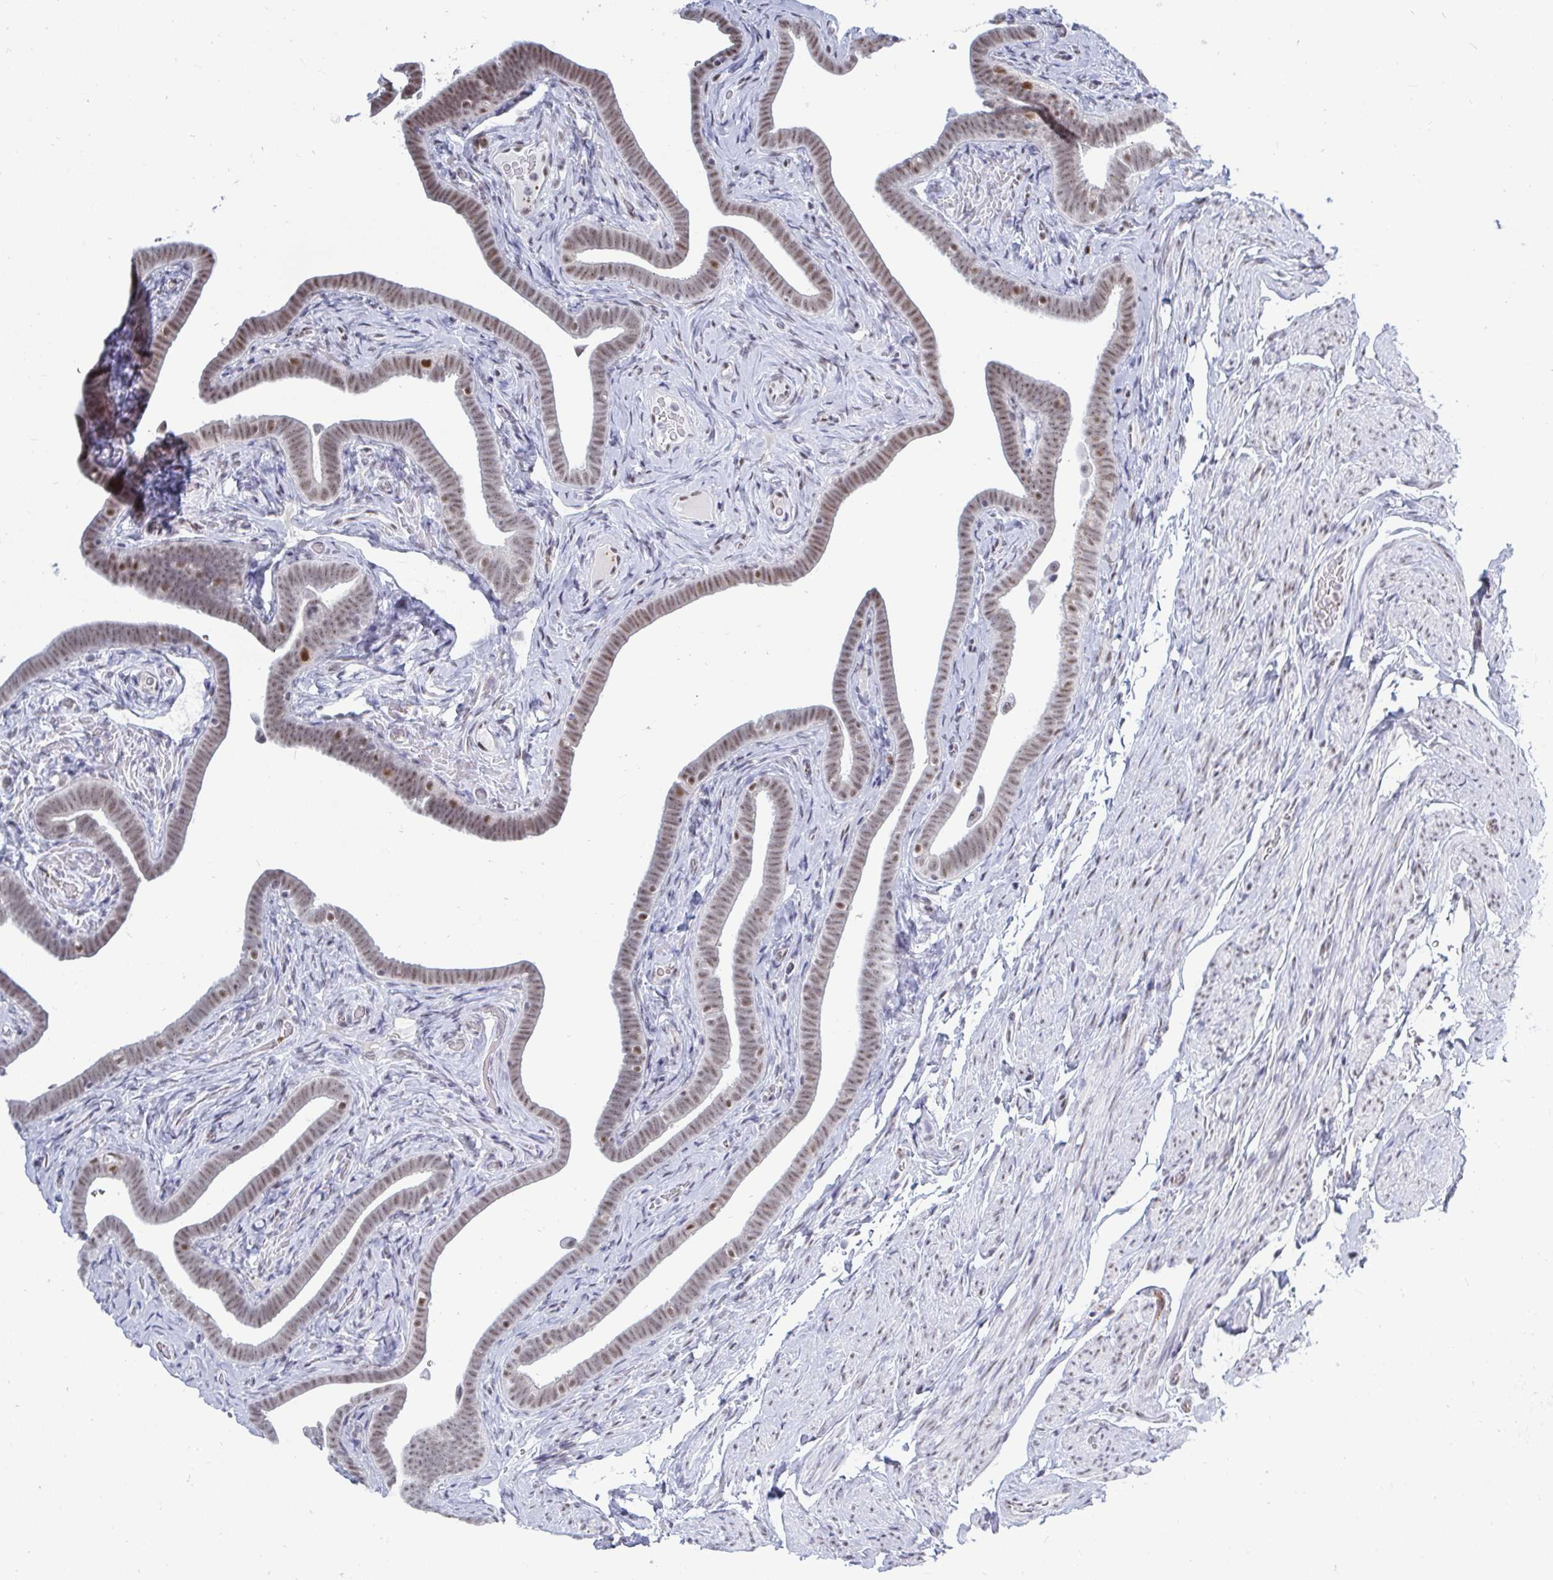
{"staining": {"intensity": "moderate", "quantity": "25%-75%", "location": "nuclear"}, "tissue": "fallopian tube", "cell_type": "Glandular cells", "image_type": "normal", "snomed": [{"axis": "morphology", "description": "Normal tissue, NOS"}, {"axis": "topography", "description": "Fallopian tube"}], "caption": "Protein expression analysis of normal human fallopian tube reveals moderate nuclear staining in approximately 25%-75% of glandular cells. The protein of interest is shown in brown color, while the nuclei are stained blue.", "gene": "TRIP12", "patient": {"sex": "female", "age": 69}}